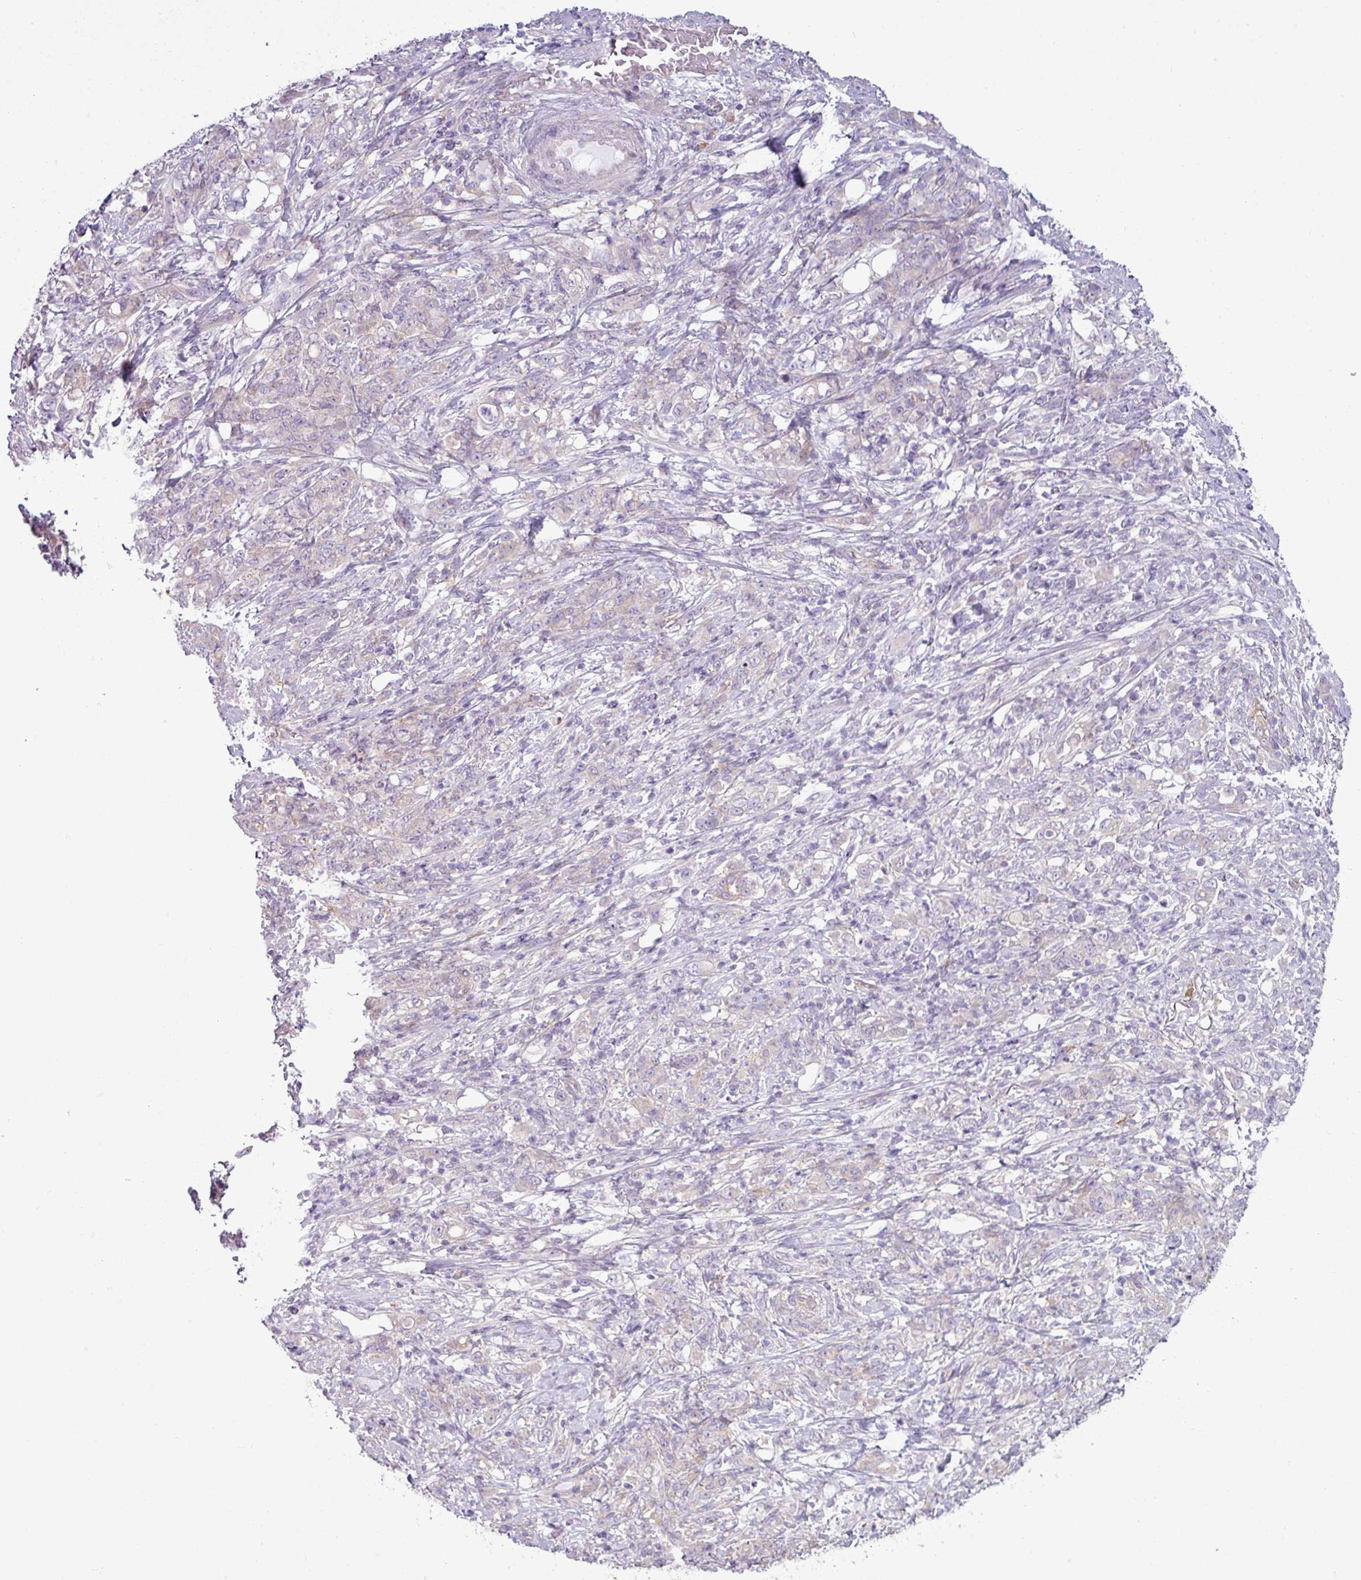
{"staining": {"intensity": "negative", "quantity": "none", "location": "none"}, "tissue": "stomach cancer", "cell_type": "Tumor cells", "image_type": "cancer", "snomed": [{"axis": "morphology", "description": "Adenocarcinoma, NOS"}, {"axis": "topography", "description": "Stomach"}], "caption": "High power microscopy image of an immunohistochemistry histopathology image of stomach cancer, revealing no significant expression in tumor cells.", "gene": "CAMK2B", "patient": {"sex": "female", "age": 79}}